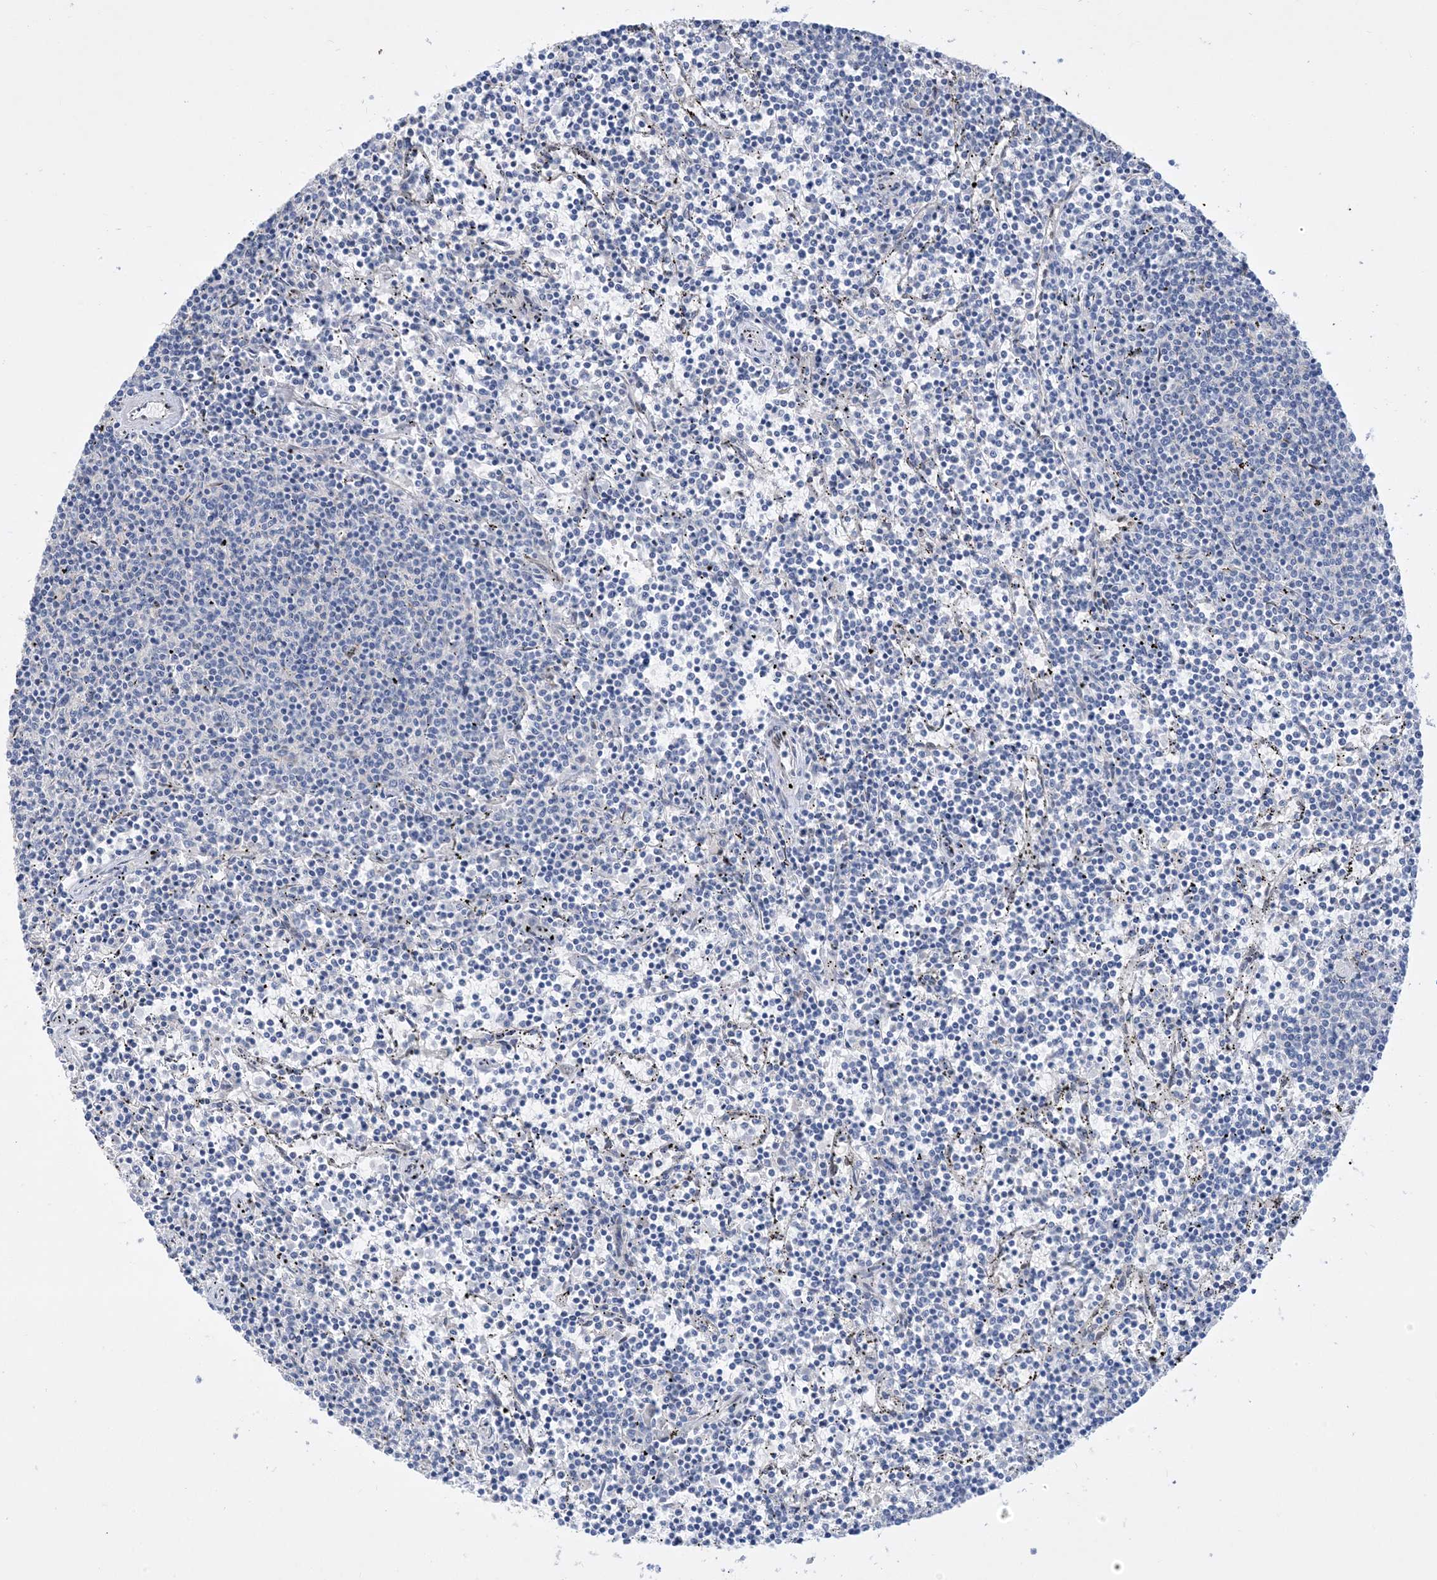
{"staining": {"intensity": "negative", "quantity": "none", "location": "none"}, "tissue": "lymphoma", "cell_type": "Tumor cells", "image_type": "cancer", "snomed": [{"axis": "morphology", "description": "Malignant lymphoma, non-Hodgkin's type, Low grade"}, {"axis": "topography", "description": "Spleen"}], "caption": "Tumor cells are negative for protein expression in human malignant lymphoma, non-Hodgkin's type (low-grade).", "gene": "RBMS3", "patient": {"sex": "female", "age": 50}}